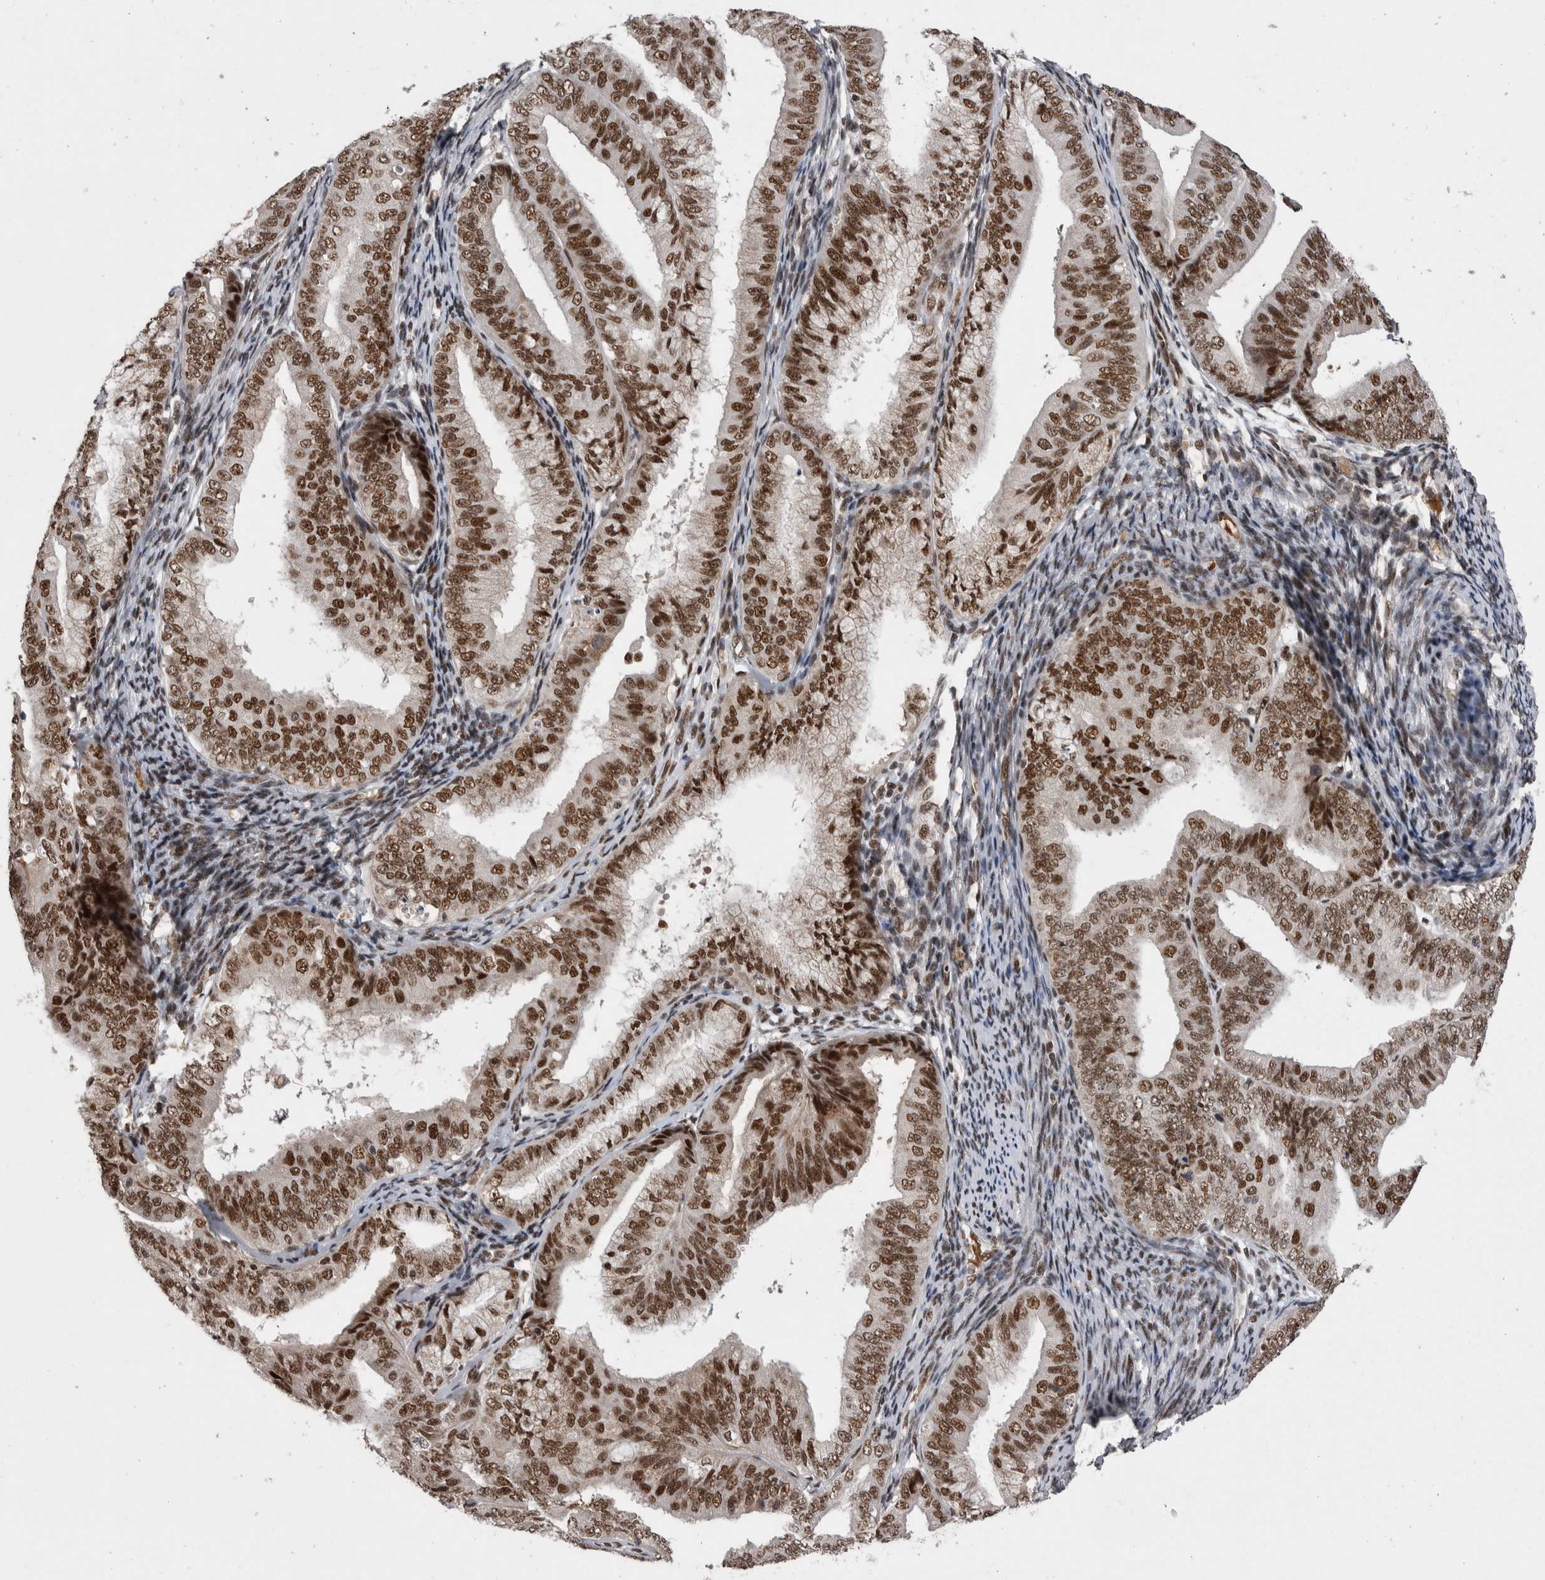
{"staining": {"intensity": "strong", "quantity": ">75%", "location": "nuclear"}, "tissue": "endometrial cancer", "cell_type": "Tumor cells", "image_type": "cancer", "snomed": [{"axis": "morphology", "description": "Adenocarcinoma, NOS"}, {"axis": "topography", "description": "Endometrium"}], "caption": "Immunohistochemistry (IHC) of endometrial adenocarcinoma exhibits high levels of strong nuclear expression in about >75% of tumor cells.", "gene": "DMTF1", "patient": {"sex": "female", "age": 63}}